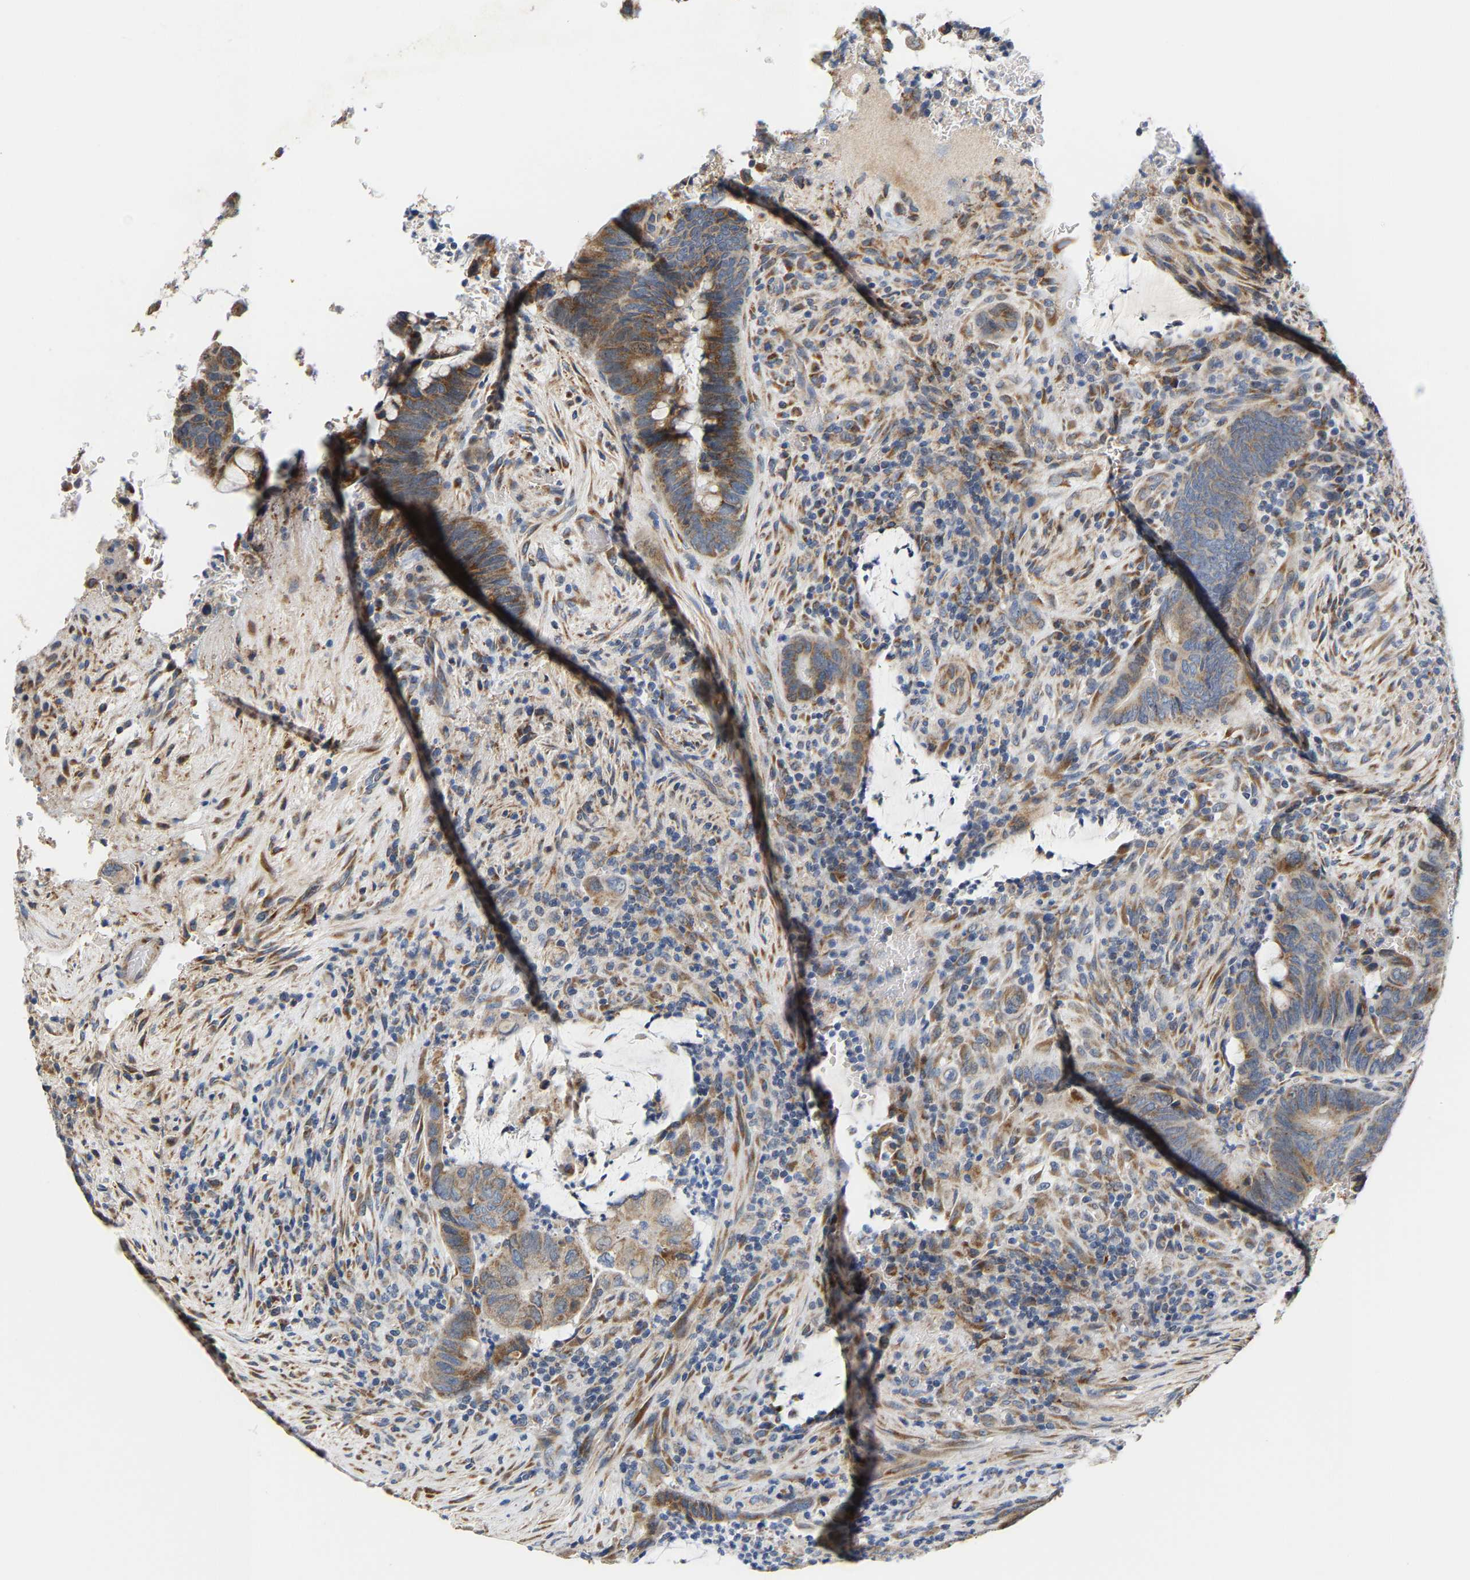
{"staining": {"intensity": "moderate", "quantity": ">75%", "location": "cytoplasmic/membranous"}, "tissue": "colorectal cancer", "cell_type": "Tumor cells", "image_type": "cancer", "snomed": [{"axis": "morphology", "description": "Normal tissue, NOS"}, {"axis": "morphology", "description": "Adenocarcinoma, NOS"}, {"axis": "topography", "description": "Rectum"}, {"axis": "topography", "description": "Peripheral nerve tissue"}], "caption": "A brown stain labels moderate cytoplasmic/membranous positivity of a protein in human colorectal cancer (adenocarcinoma) tumor cells.", "gene": "TMEM168", "patient": {"sex": "male", "age": 92}}